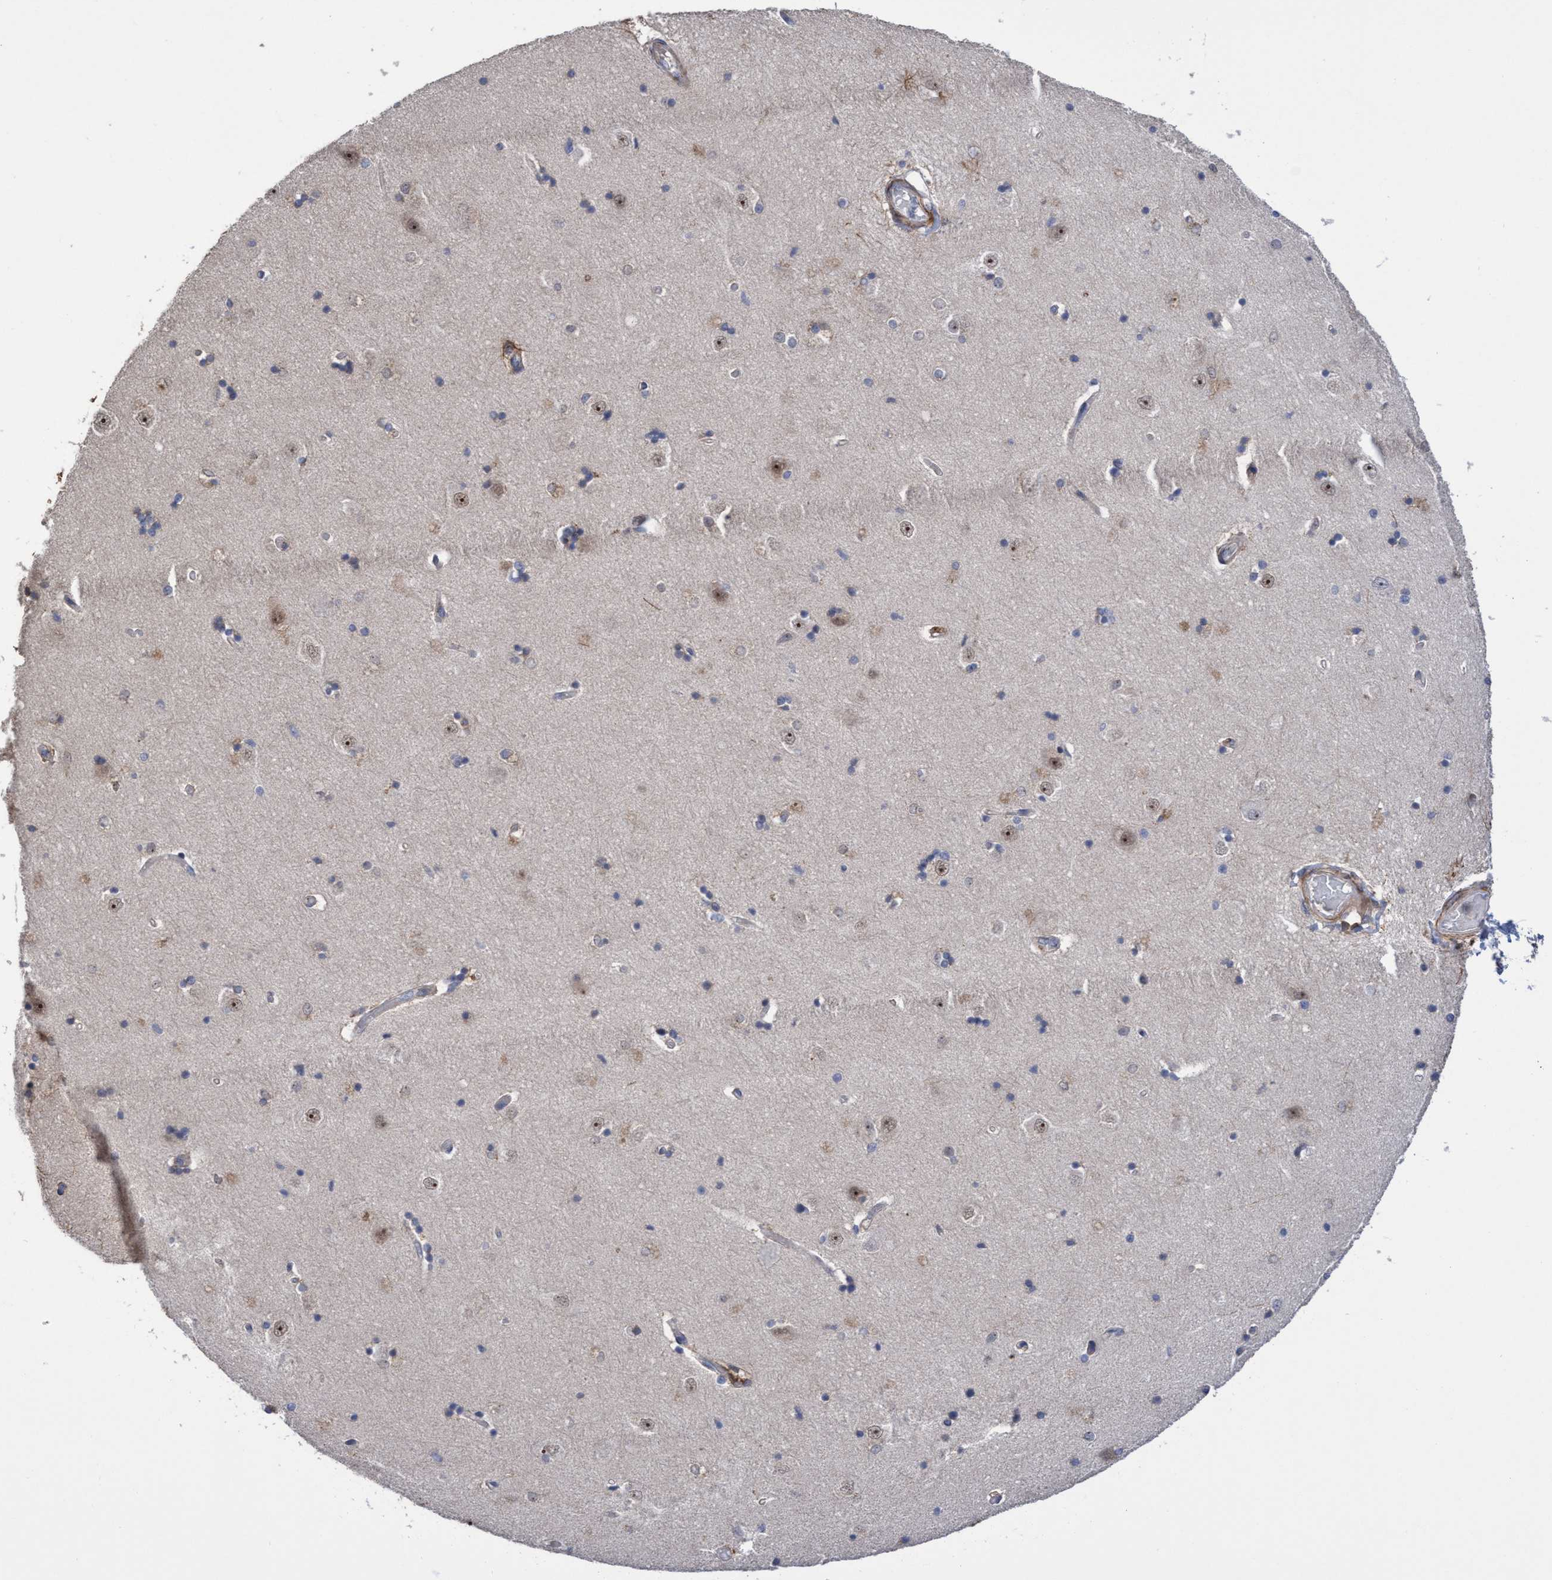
{"staining": {"intensity": "moderate", "quantity": "<25%", "location": "cytoplasmic/membranous"}, "tissue": "hippocampus", "cell_type": "Glial cells", "image_type": "normal", "snomed": [{"axis": "morphology", "description": "Normal tissue, NOS"}, {"axis": "topography", "description": "Hippocampus"}], "caption": "This image displays immunohistochemistry (IHC) staining of benign hippocampus, with low moderate cytoplasmic/membranous expression in approximately <25% of glial cells.", "gene": "SLBP", "patient": {"sex": "male", "age": 45}}